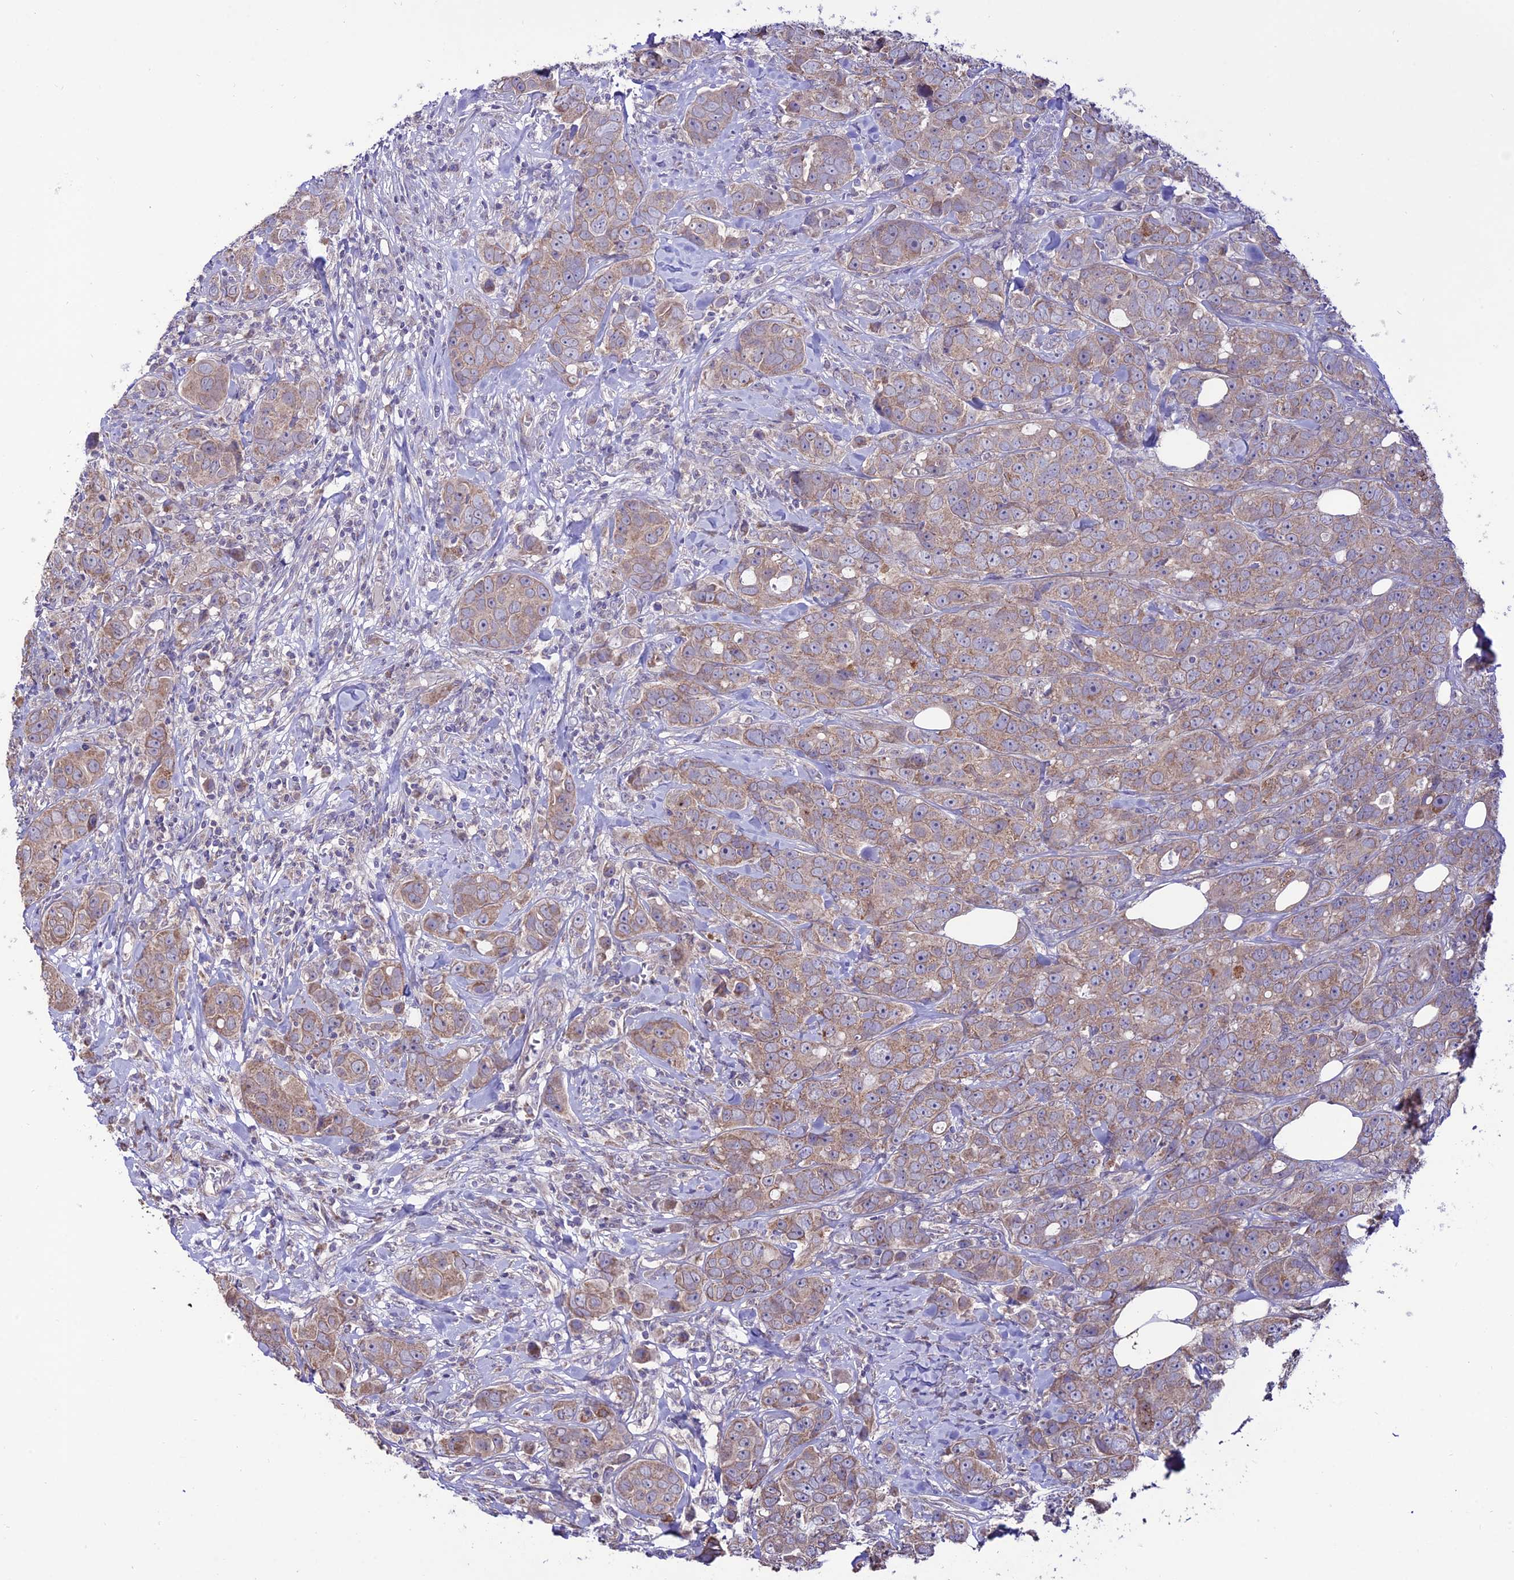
{"staining": {"intensity": "weak", "quantity": ">75%", "location": "cytoplasmic/membranous"}, "tissue": "breast cancer", "cell_type": "Tumor cells", "image_type": "cancer", "snomed": [{"axis": "morphology", "description": "Duct carcinoma"}, {"axis": "topography", "description": "Breast"}], "caption": "Immunohistochemical staining of human breast cancer shows low levels of weak cytoplasmic/membranous positivity in approximately >75% of tumor cells.", "gene": "HOGA1", "patient": {"sex": "female", "age": 43}}